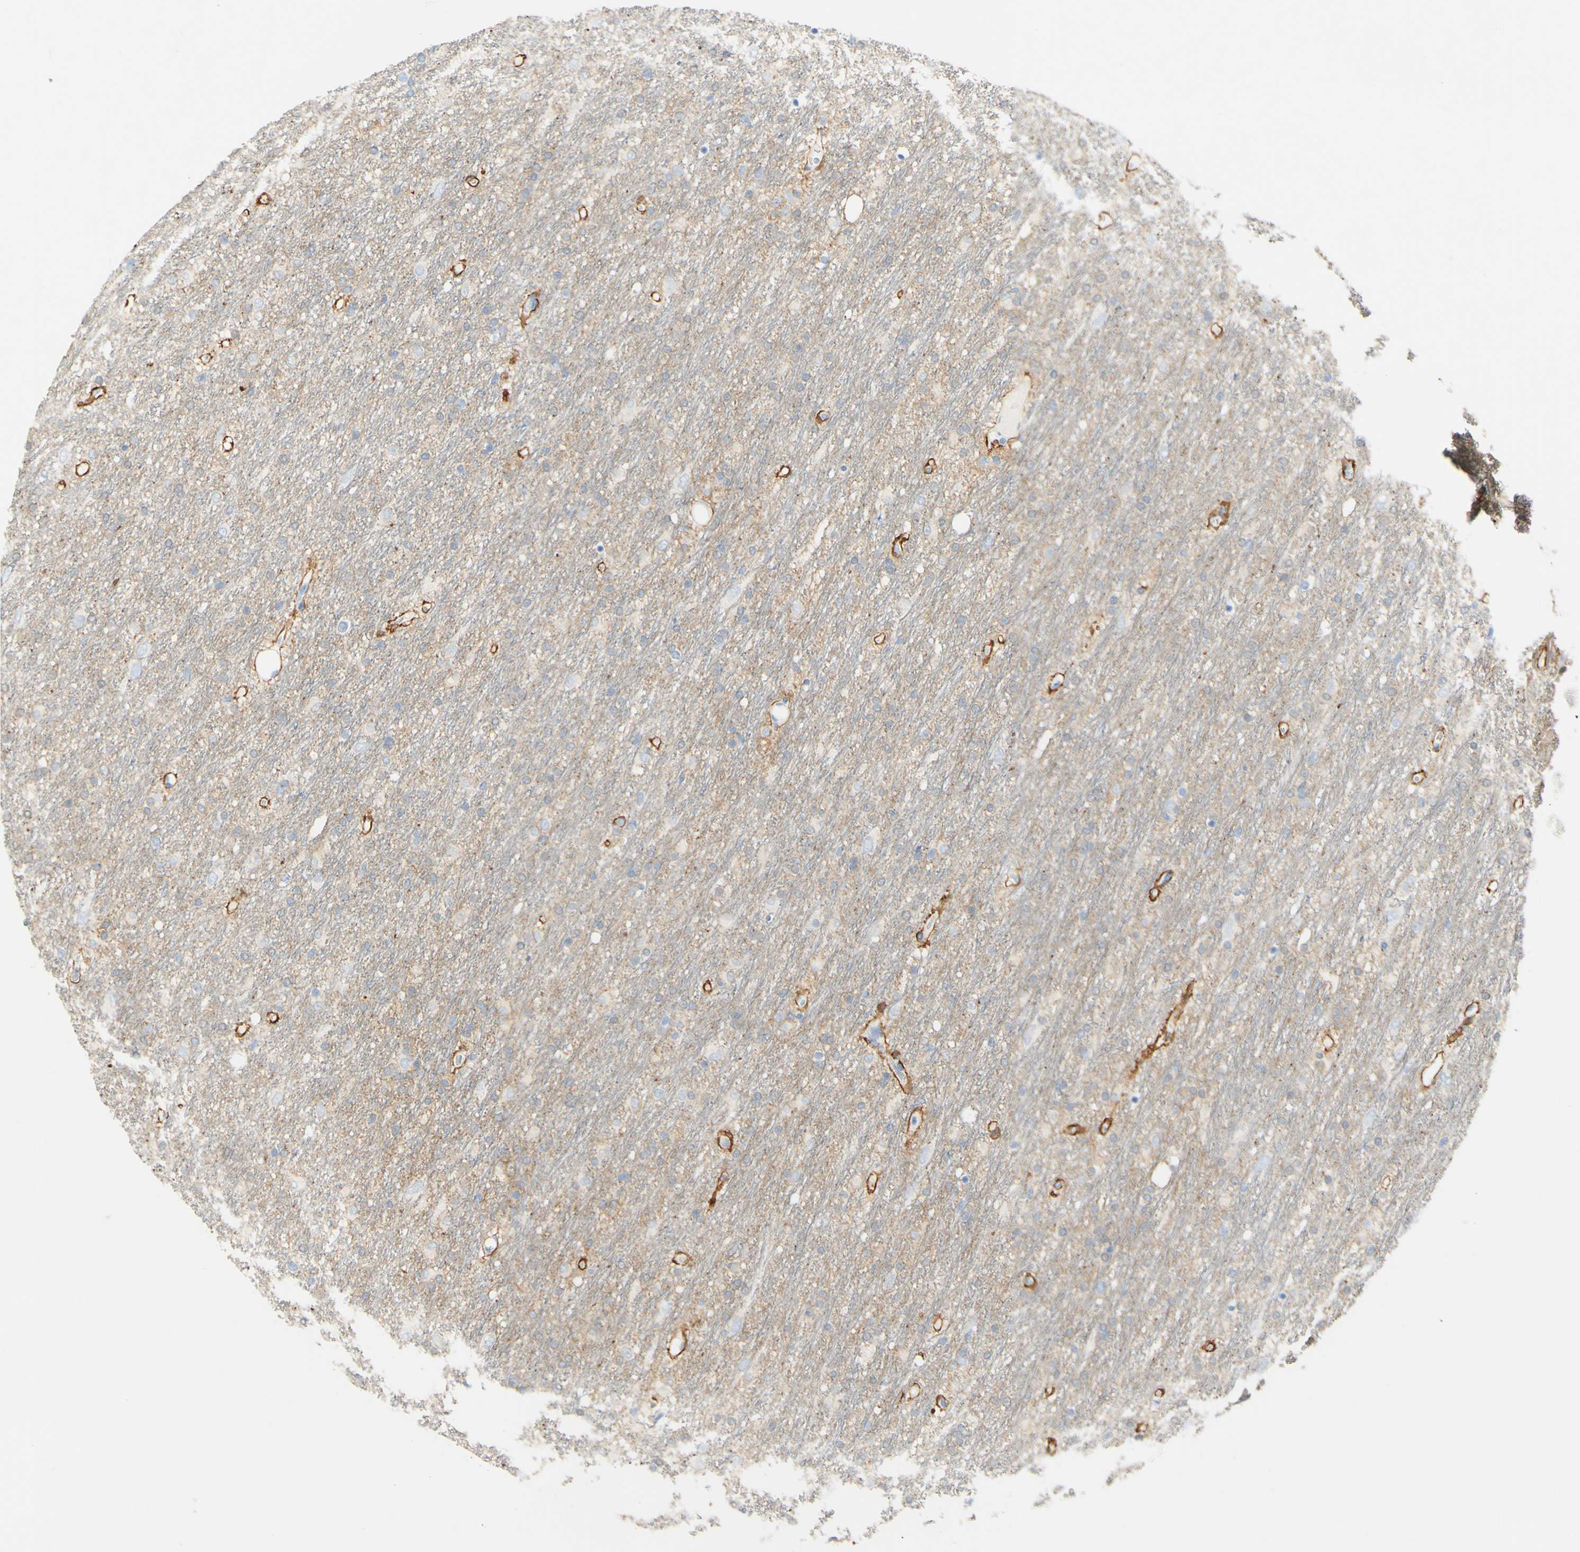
{"staining": {"intensity": "negative", "quantity": "none", "location": "none"}, "tissue": "glioma", "cell_type": "Tumor cells", "image_type": "cancer", "snomed": [{"axis": "morphology", "description": "Glioma, malignant, Low grade"}, {"axis": "topography", "description": "Brain"}], "caption": "This is an immunohistochemistry (IHC) image of malignant glioma (low-grade). There is no expression in tumor cells.", "gene": "FGF4", "patient": {"sex": "male", "age": 77}}